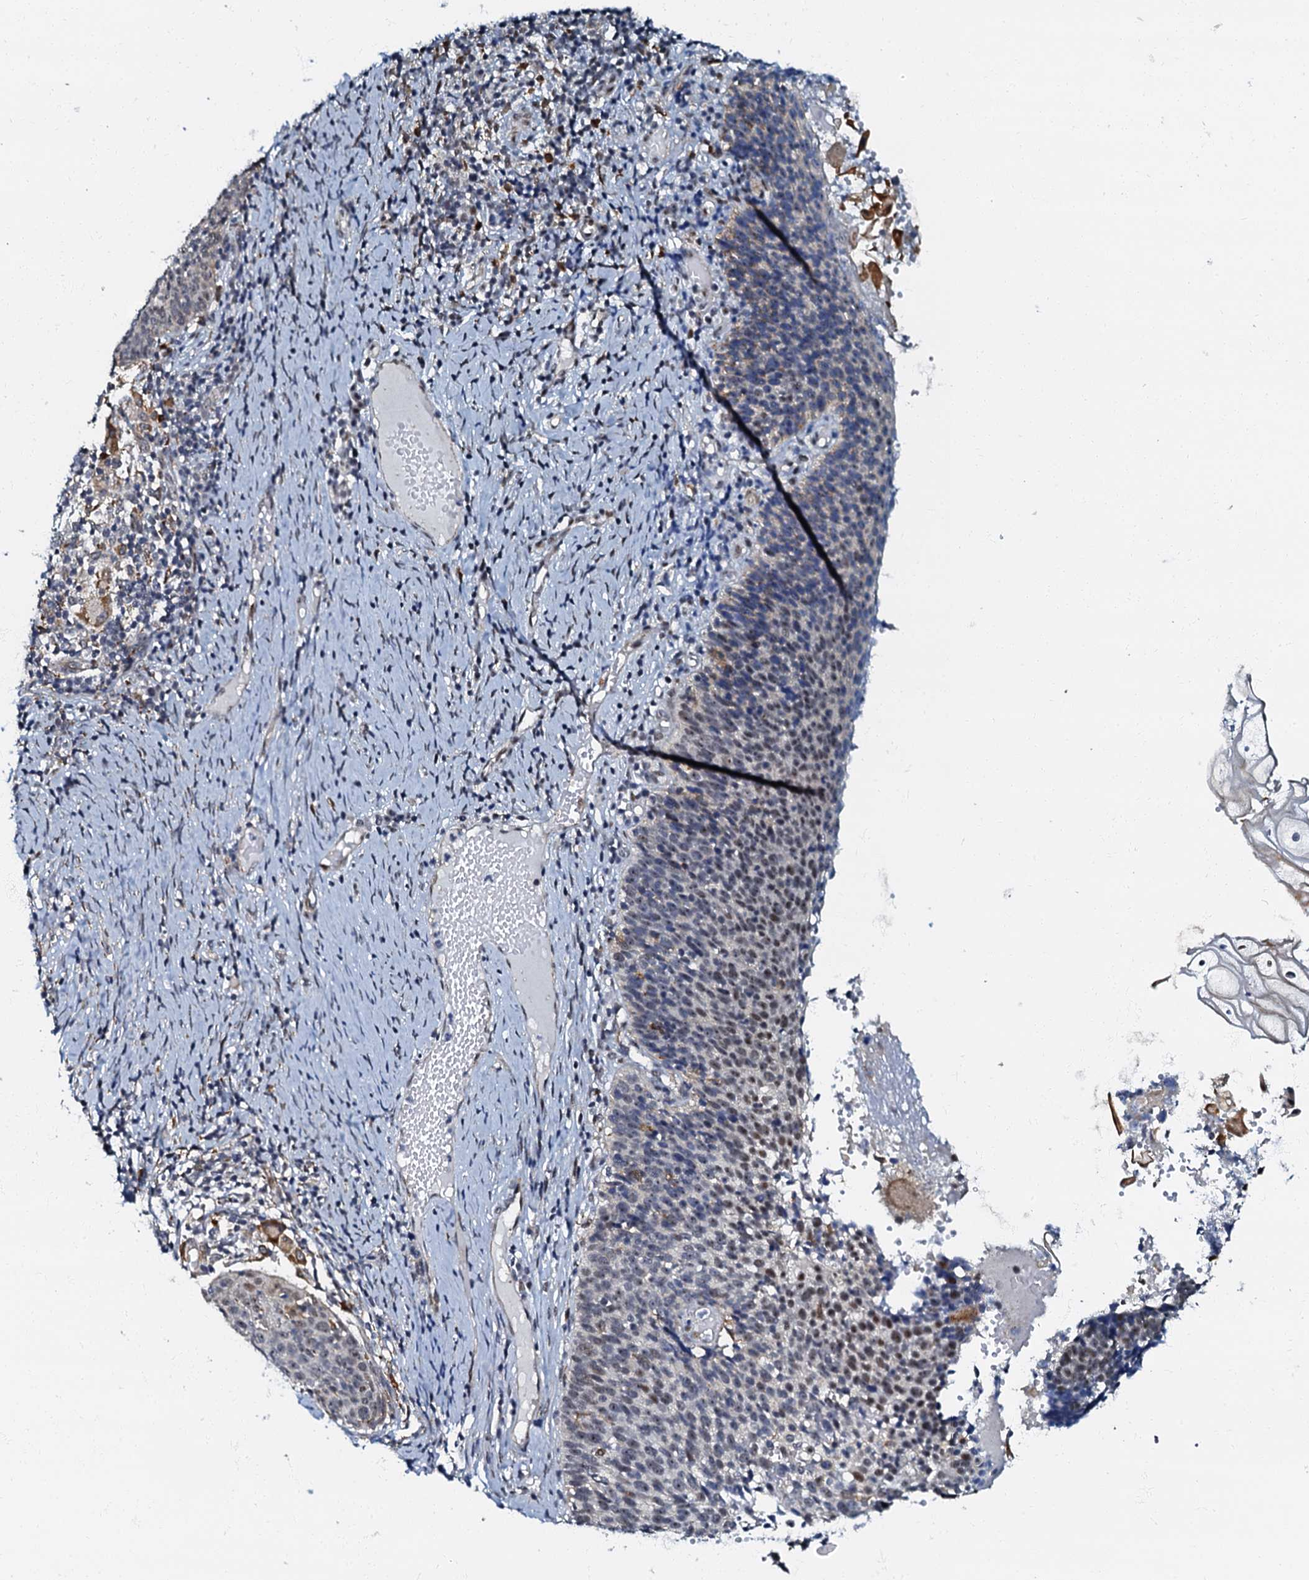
{"staining": {"intensity": "moderate", "quantity": "<25%", "location": "nuclear"}, "tissue": "cervical cancer", "cell_type": "Tumor cells", "image_type": "cancer", "snomed": [{"axis": "morphology", "description": "Normal tissue, NOS"}, {"axis": "morphology", "description": "Squamous cell carcinoma, NOS"}, {"axis": "topography", "description": "Cervix"}], "caption": "This histopathology image demonstrates cervical squamous cell carcinoma stained with immunohistochemistry (IHC) to label a protein in brown. The nuclear of tumor cells show moderate positivity for the protein. Nuclei are counter-stained blue.", "gene": "OLAH", "patient": {"sex": "female", "age": 39}}